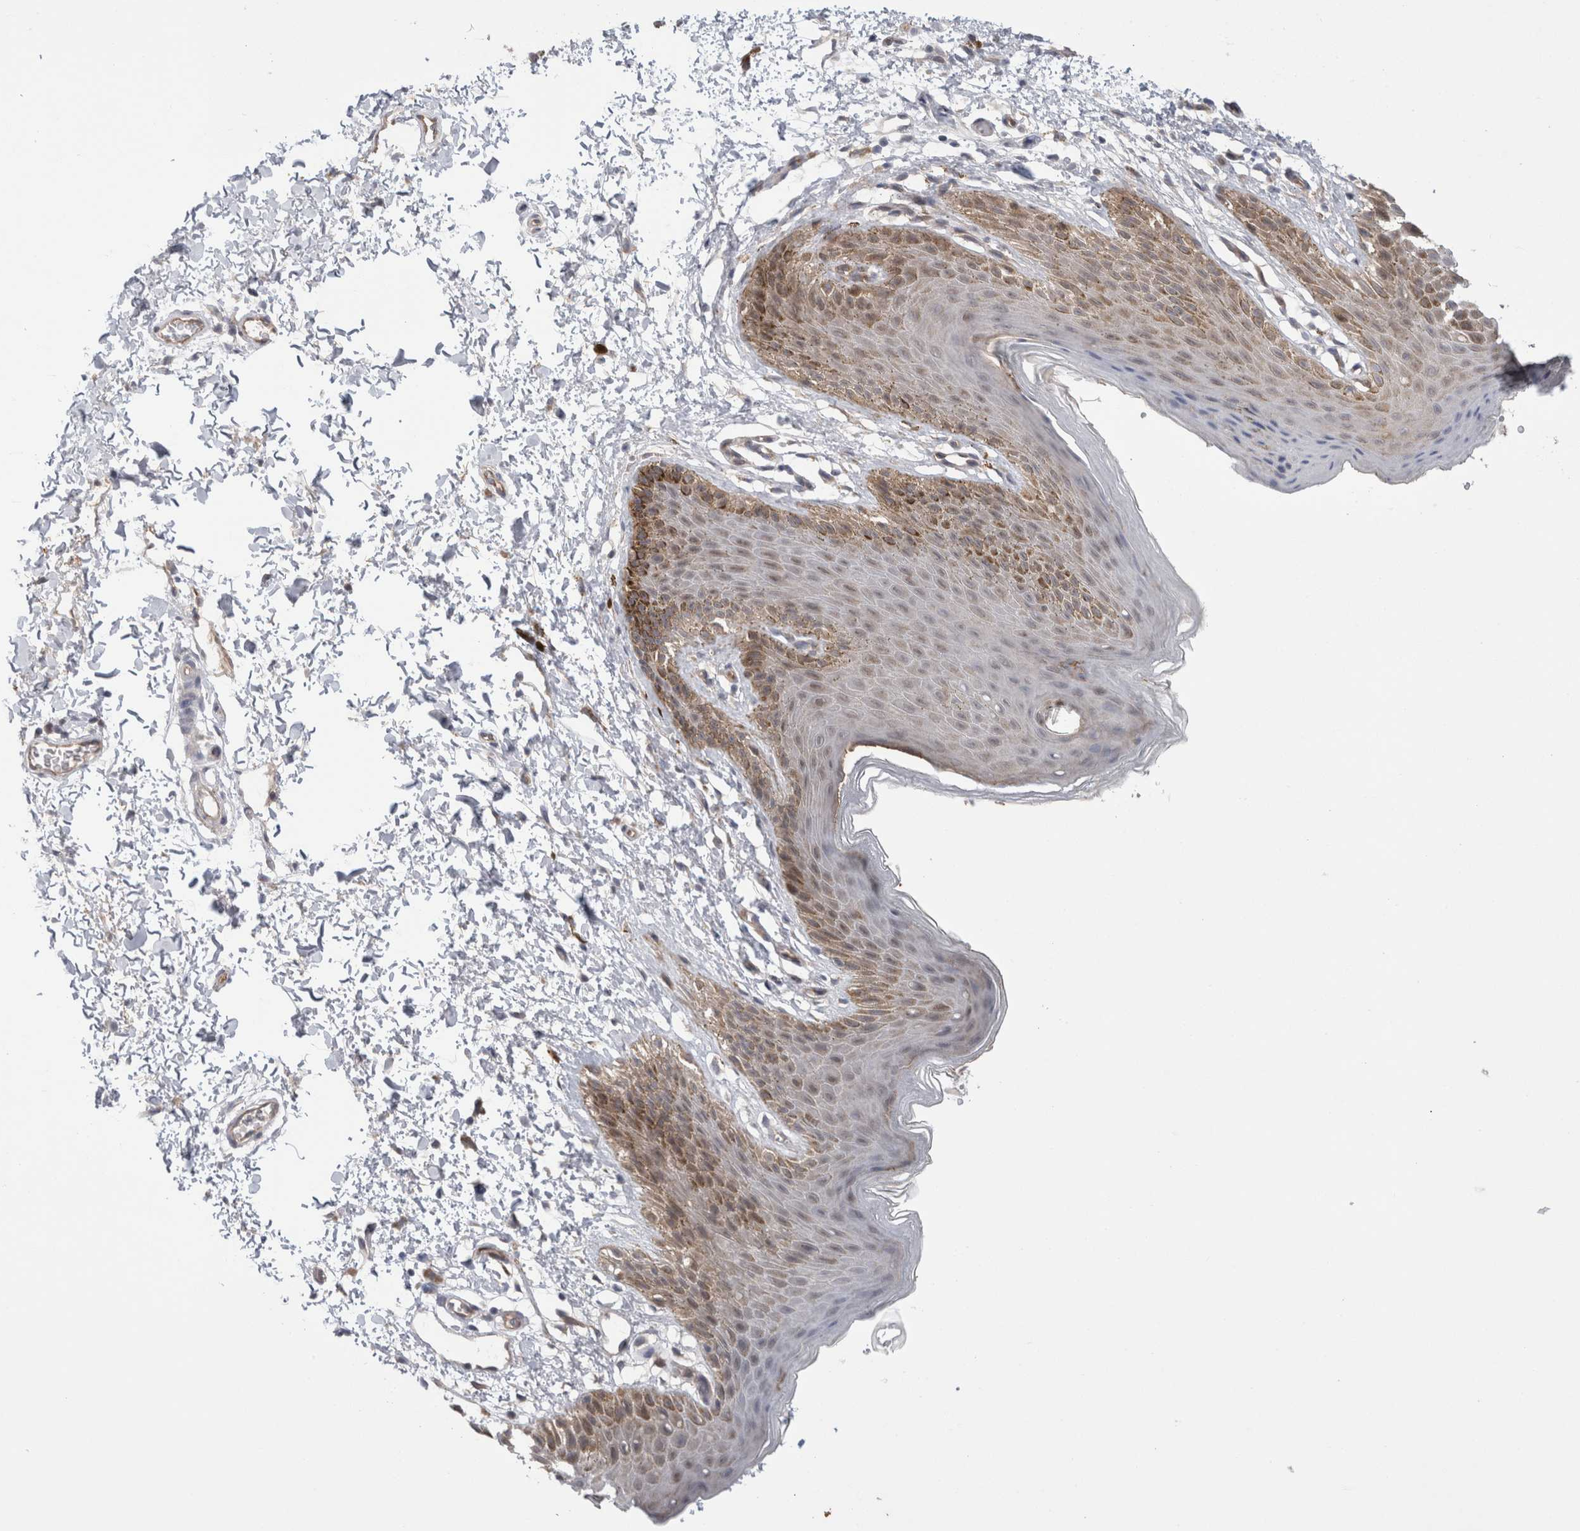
{"staining": {"intensity": "moderate", "quantity": "25%-75%", "location": "cytoplasmic/membranous,nuclear"}, "tissue": "skin", "cell_type": "Epidermal cells", "image_type": "normal", "snomed": [{"axis": "morphology", "description": "Normal tissue, NOS"}, {"axis": "topography", "description": "Anal"}, {"axis": "topography", "description": "Peripheral nerve tissue"}], "caption": "Protein positivity by immunohistochemistry (IHC) shows moderate cytoplasmic/membranous,nuclear staining in about 25%-75% of epidermal cells in normal skin. The staining was performed using DAB to visualize the protein expression in brown, while the nuclei were stained in blue with hematoxylin (Magnification: 20x).", "gene": "TAFA5", "patient": {"sex": "male", "age": 44}}